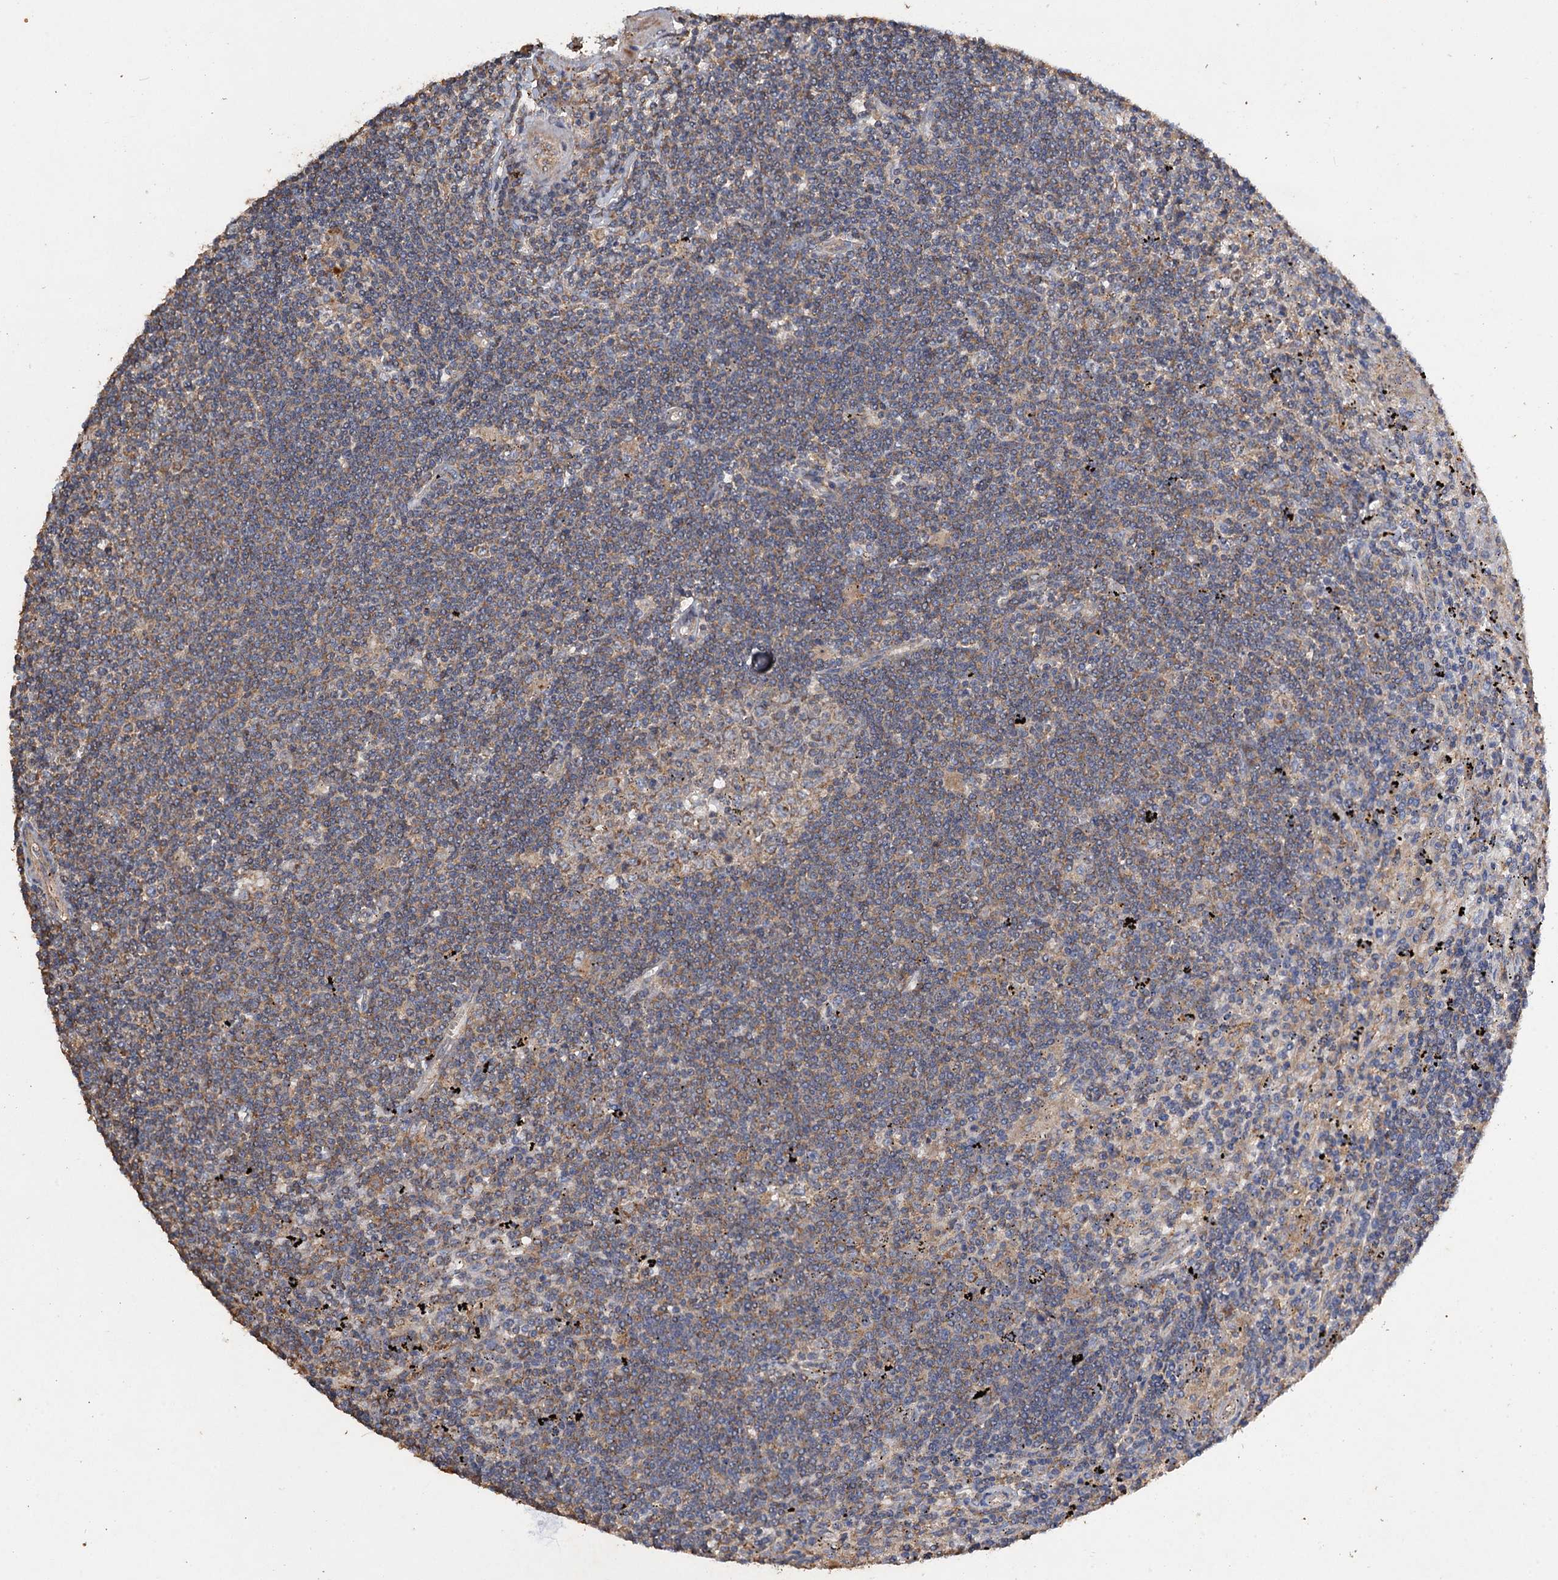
{"staining": {"intensity": "weak", "quantity": "<25%", "location": "cytoplasmic/membranous"}, "tissue": "lymphoma", "cell_type": "Tumor cells", "image_type": "cancer", "snomed": [{"axis": "morphology", "description": "Malignant lymphoma, non-Hodgkin's type, Low grade"}, {"axis": "topography", "description": "Spleen"}], "caption": "Tumor cells are negative for brown protein staining in lymphoma.", "gene": "SCUBE3", "patient": {"sex": "male", "age": 76}}